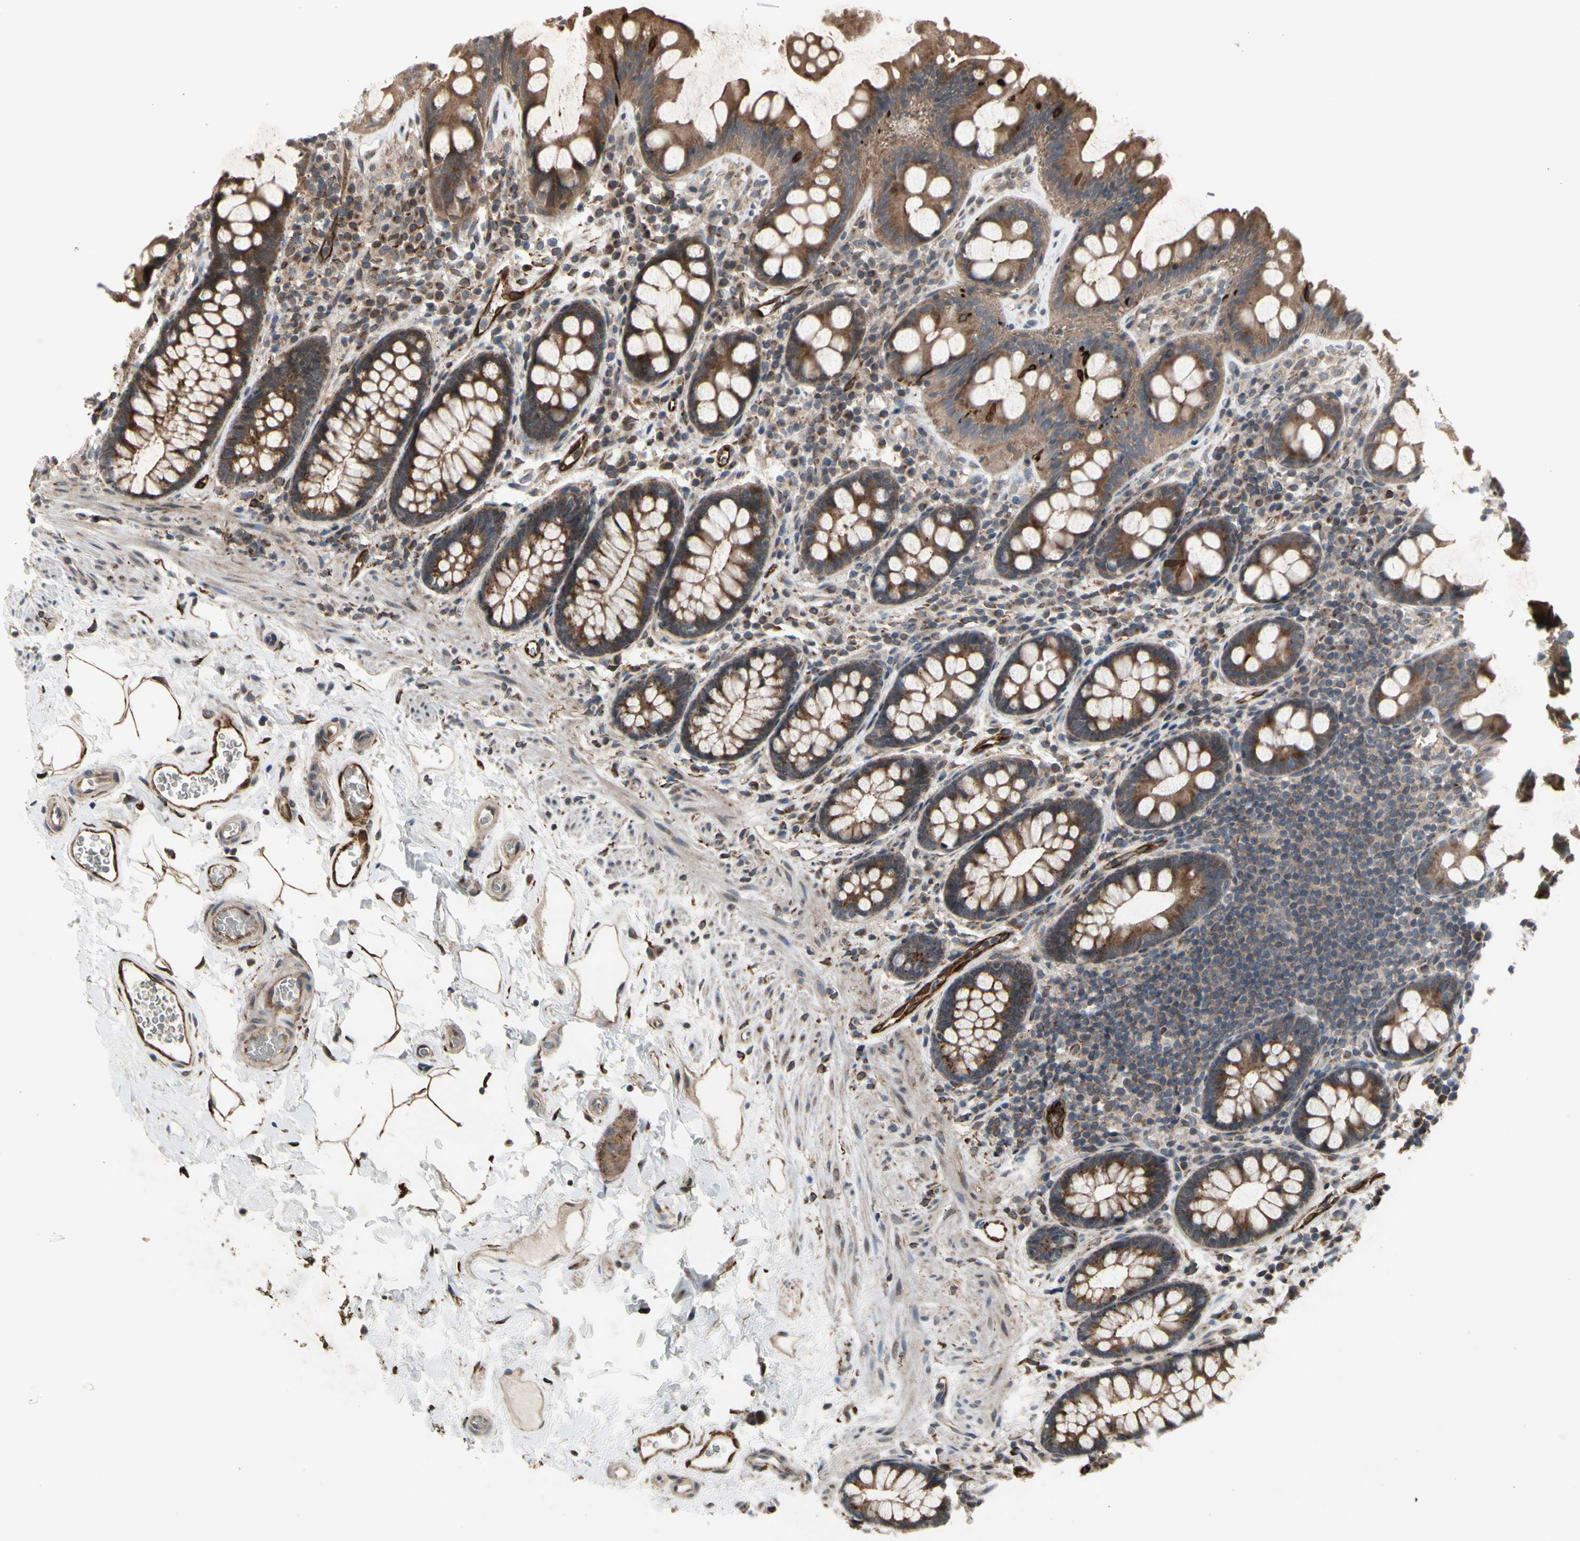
{"staining": {"intensity": "strong", "quantity": ">75%", "location": "cytoplasmic/membranous"}, "tissue": "colon", "cell_type": "Endothelial cells", "image_type": "normal", "snomed": [{"axis": "morphology", "description": "Normal tissue, NOS"}, {"axis": "topography", "description": "Colon"}], "caption": "High-magnification brightfield microscopy of benign colon stained with DAB (brown) and counterstained with hematoxylin (blue). endothelial cells exhibit strong cytoplasmic/membranous staining is present in approximately>75% of cells.", "gene": "SLC39A9", "patient": {"sex": "female", "age": 80}}